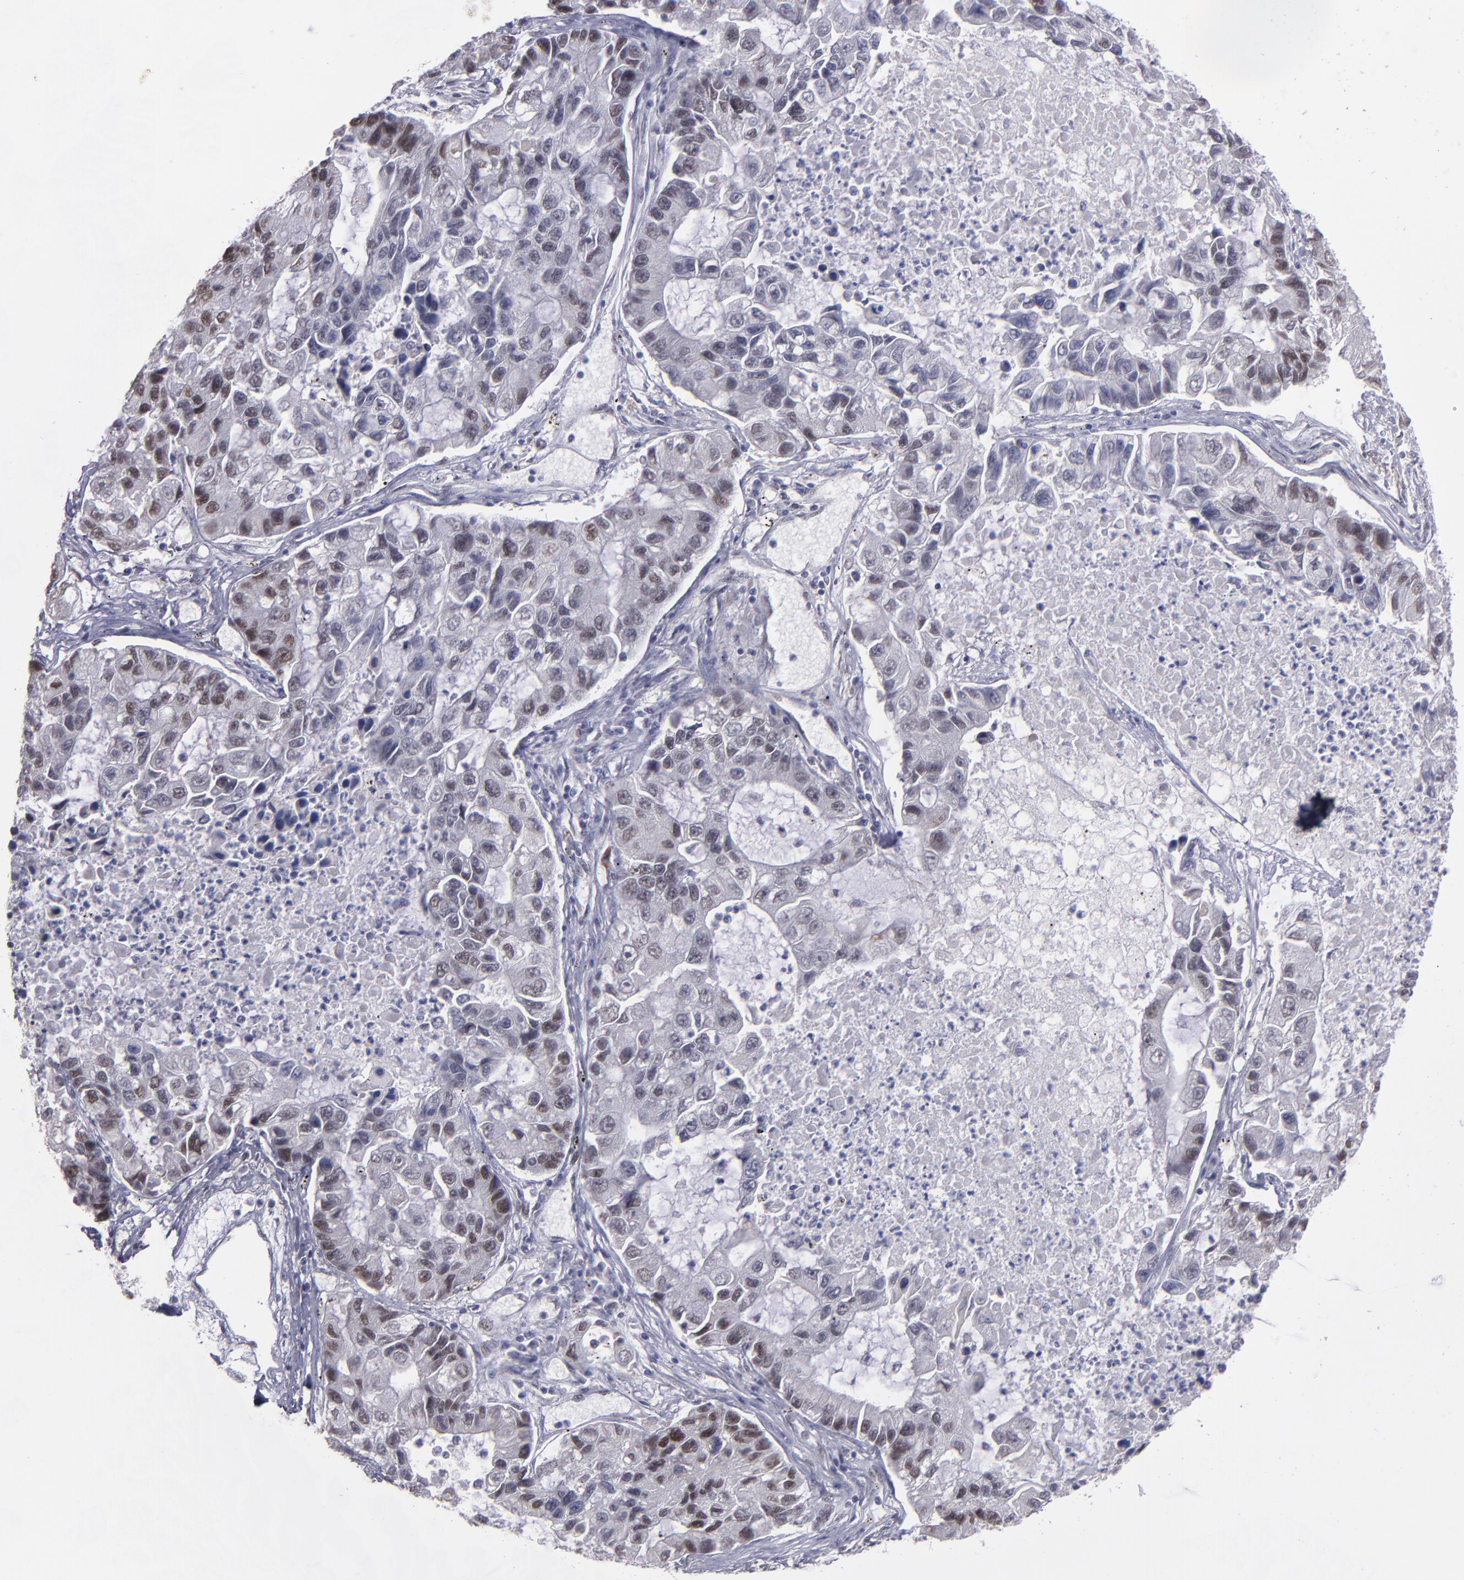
{"staining": {"intensity": "moderate", "quantity": "25%-75%", "location": "nuclear"}, "tissue": "lung cancer", "cell_type": "Tumor cells", "image_type": "cancer", "snomed": [{"axis": "morphology", "description": "Adenocarcinoma, NOS"}, {"axis": "topography", "description": "Lung"}], "caption": "Immunohistochemical staining of lung cancer (adenocarcinoma) demonstrates medium levels of moderate nuclear expression in approximately 25%-75% of tumor cells.", "gene": "OTUB2", "patient": {"sex": "female", "age": 51}}